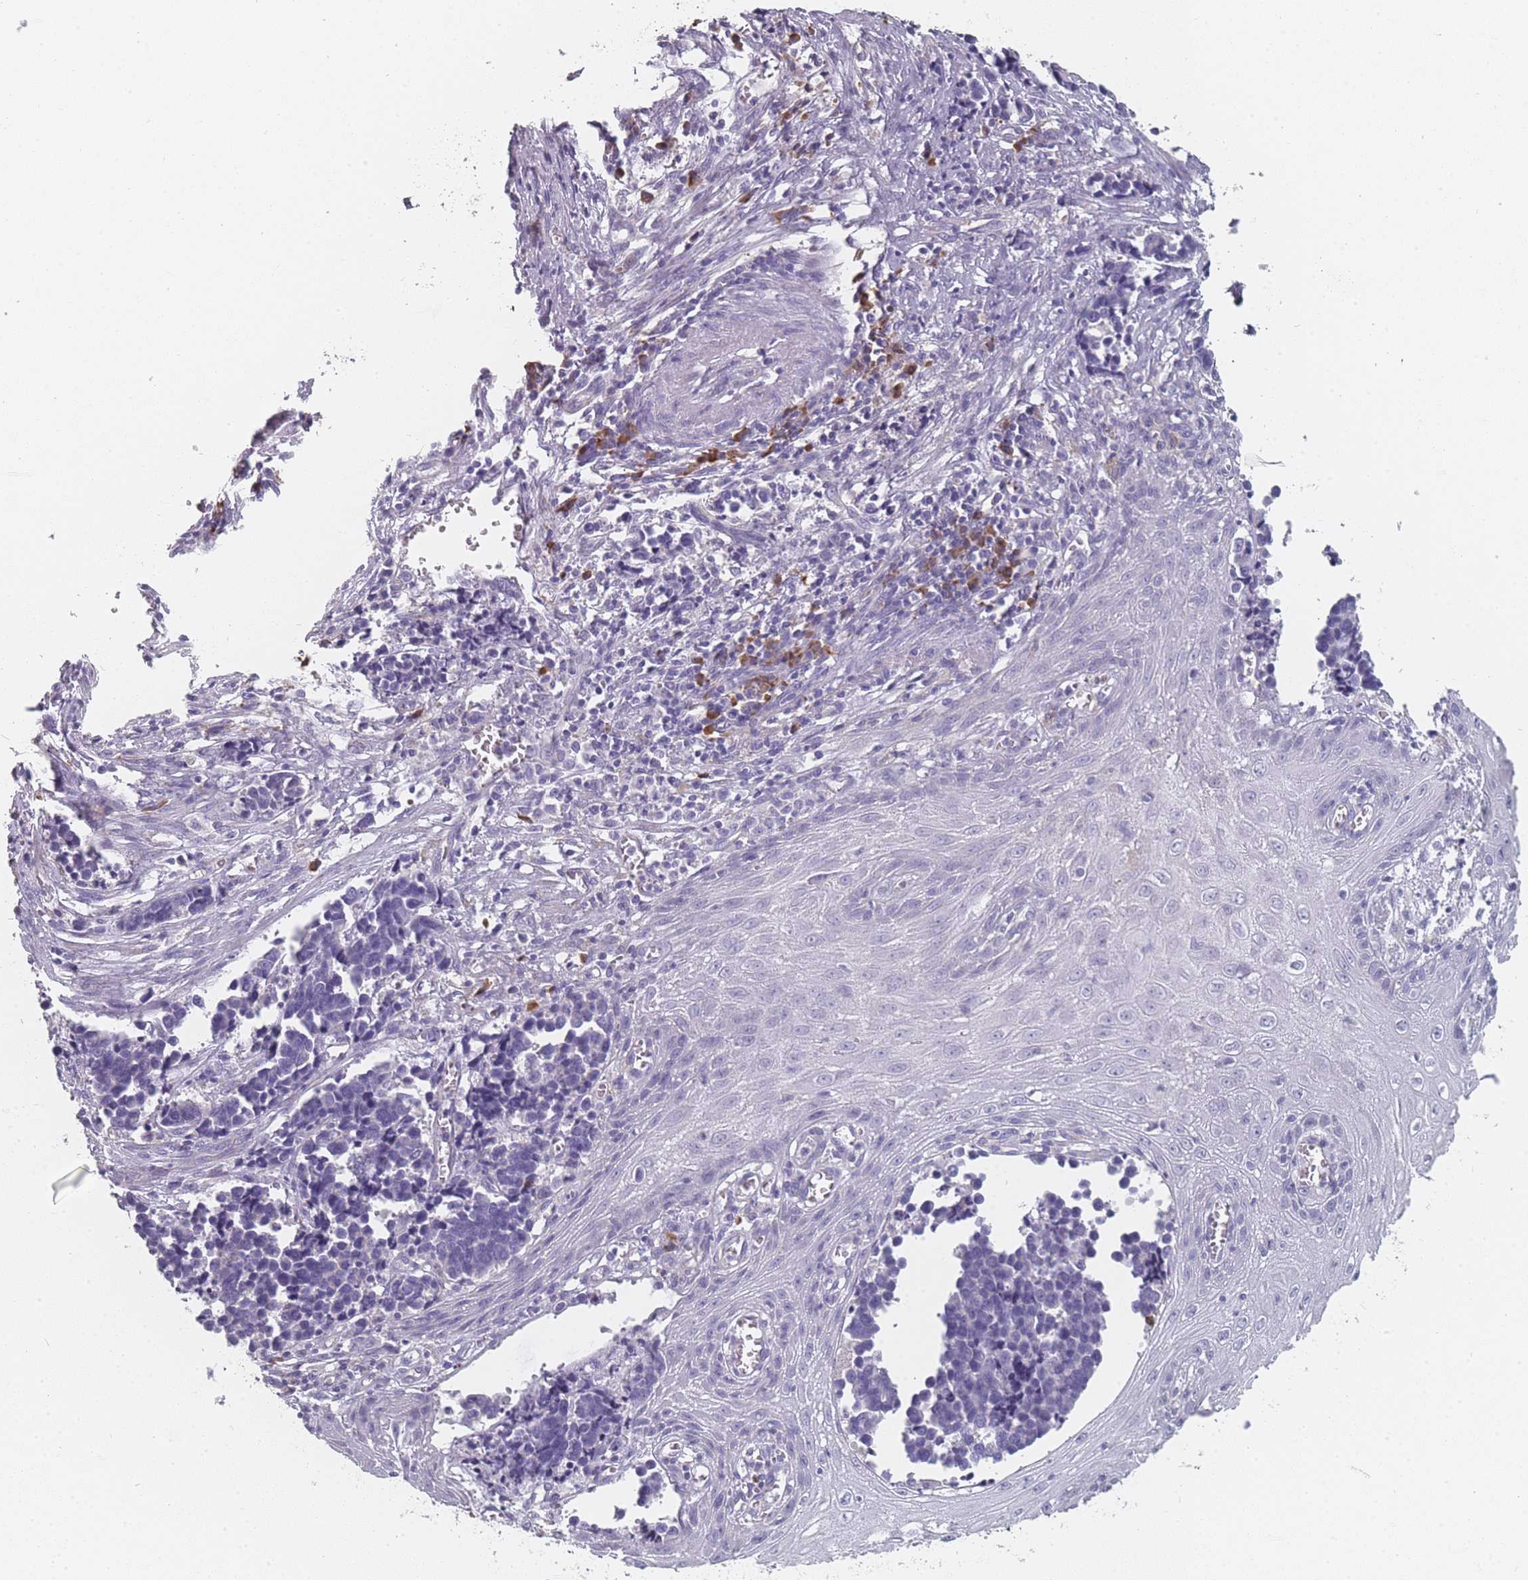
{"staining": {"intensity": "negative", "quantity": "none", "location": "none"}, "tissue": "cervical cancer", "cell_type": "Tumor cells", "image_type": "cancer", "snomed": [{"axis": "morphology", "description": "Normal tissue, NOS"}, {"axis": "morphology", "description": "Squamous cell carcinoma, NOS"}, {"axis": "topography", "description": "Cervix"}], "caption": "DAB (3,3'-diaminobenzidine) immunohistochemical staining of squamous cell carcinoma (cervical) displays no significant staining in tumor cells. Brightfield microscopy of immunohistochemistry stained with DAB (3,3'-diaminobenzidine) (brown) and hematoxylin (blue), captured at high magnification.", "gene": "SLC35E4", "patient": {"sex": "female", "age": 35}}